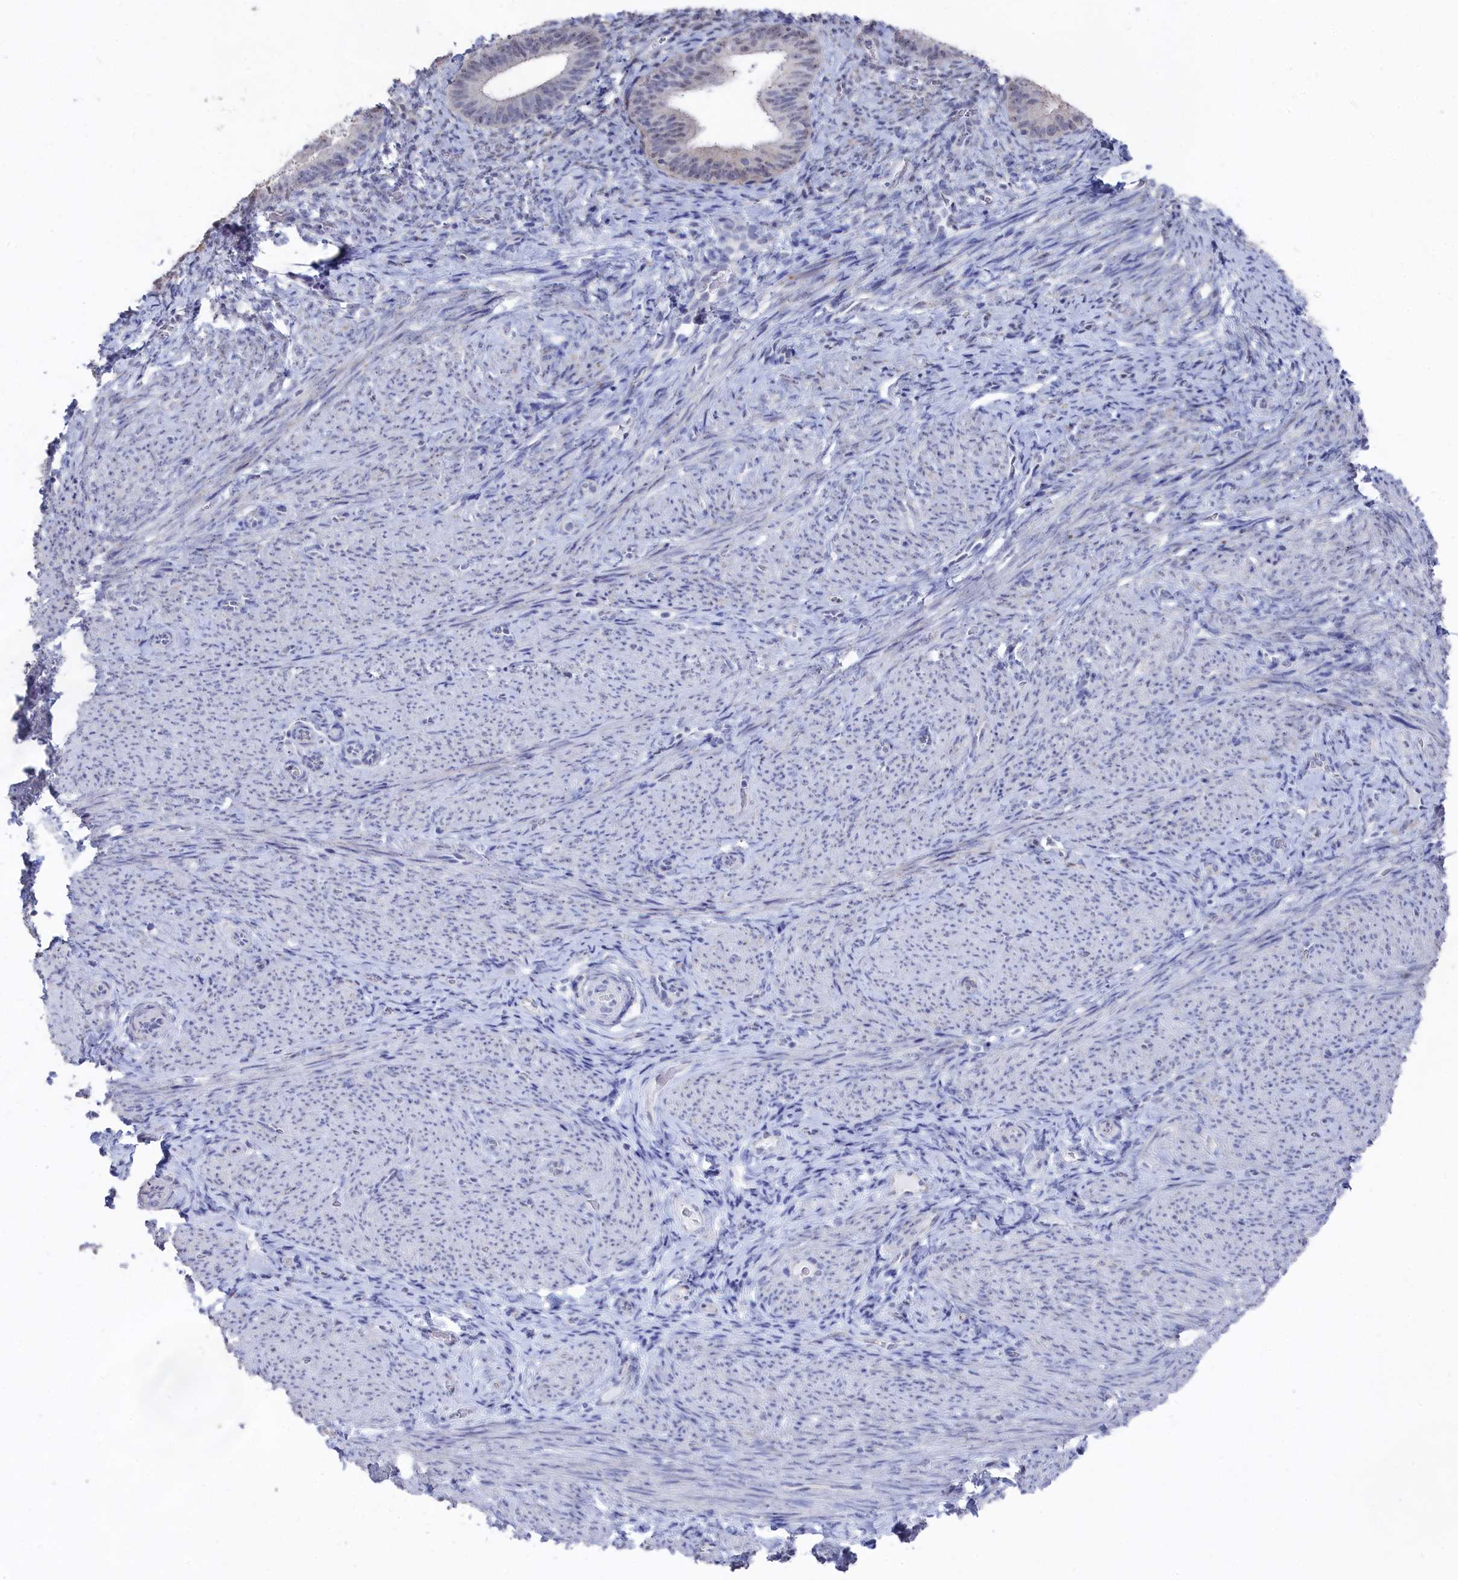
{"staining": {"intensity": "negative", "quantity": "none", "location": "none"}, "tissue": "endometrium", "cell_type": "Cells in endometrial stroma", "image_type": "normal", "snomed": [{"axis": "morphology", "description": "Normal tissue, NOS"}, {"axis": "topography", "description": "Endometrium"}], "caption": "High power microscopy histopathology image of an immunohistochemistry (IHC) histopathology image of normal endometrium, revealing no significant positivity in cells in endometrial stroma. (Stains: DAB IHC with hematoxylin counter stain, Microscopy: brightfield microscopy at high magnification).", "gene": "SEMG2", "patient": {"sex": "female", "age": 65}}